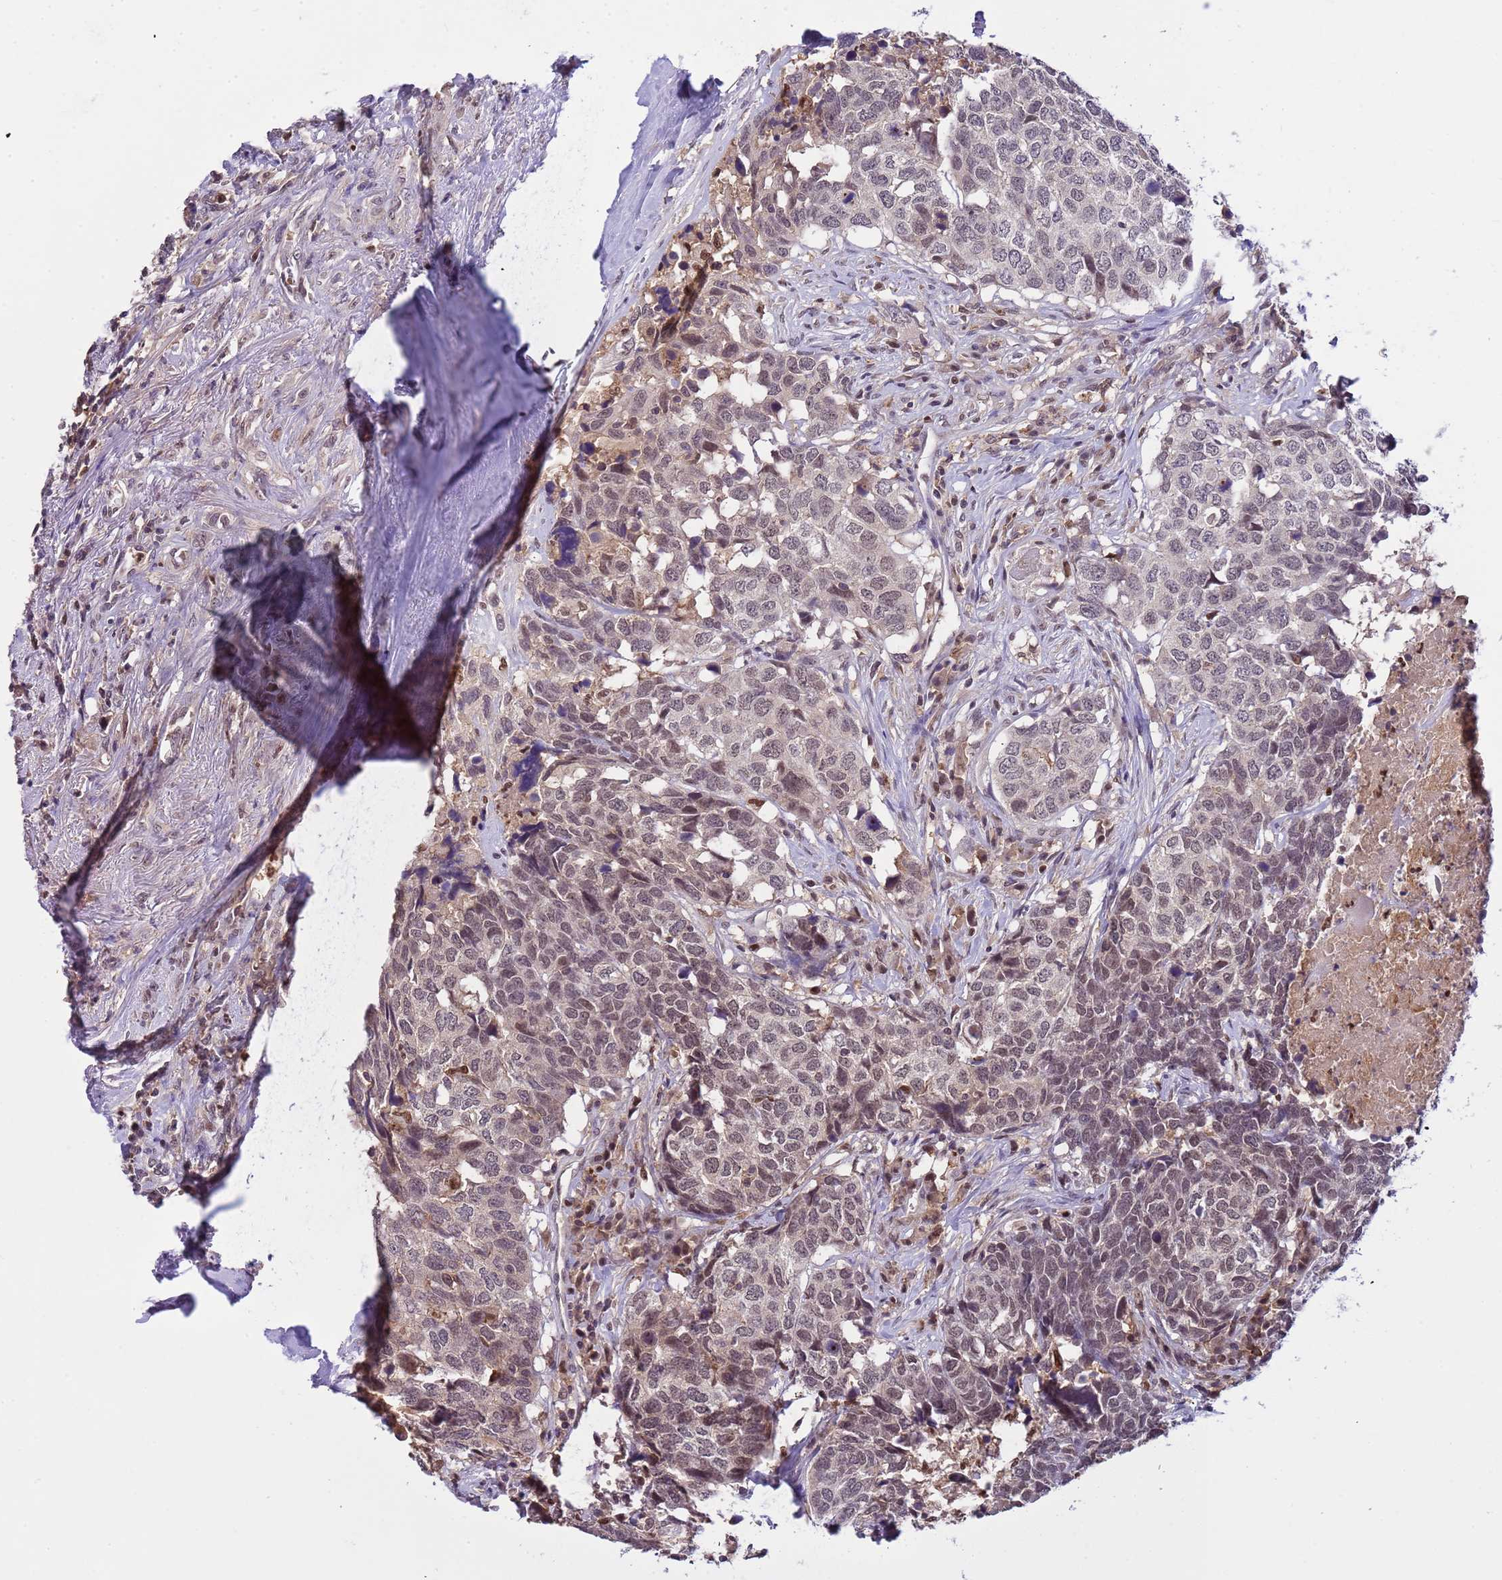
{"staining": {"intensity": "weak", "quantity": "25%-75%", "location": "nuclear"}, "tissue": "head and neck cancer", "cell_type": "Tumor cells", "image_type": "cancer", "snomed": [{"axis": "morphology", "description": "Squamous cell carcinoma, NOS"}, {"axis": "topography", "description": "Head-Neck"}], "caption": "Protein staining exhibits weak nuclear positivity in about 25%-75% of tumor cells in head and neck cancer.", "gene": "CD53", "patient": {"sex": "male", "age": 66}}